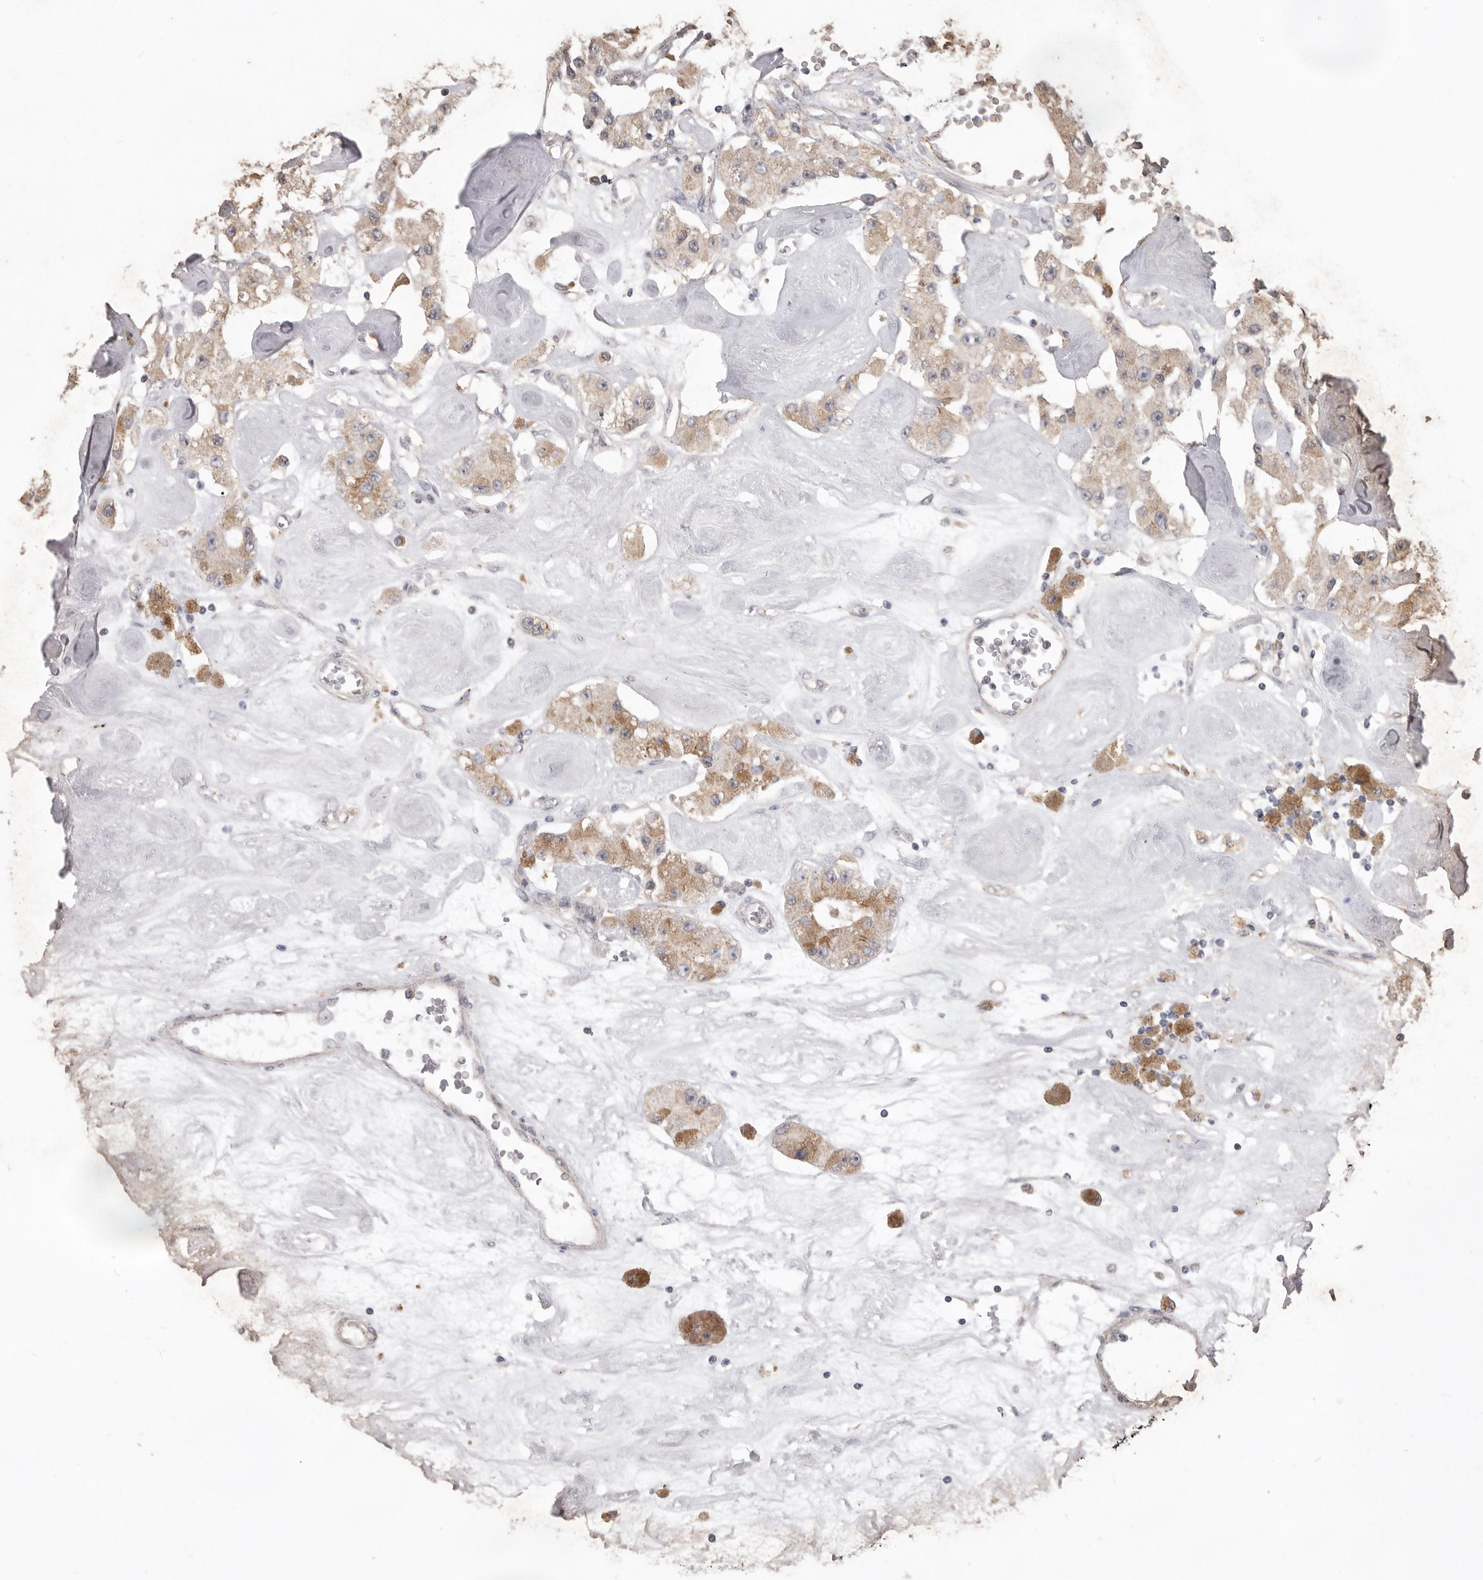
{"staining": {"intensity": "moderate", "quantity": ">75%", "location": "cytoplasmic/membranous"}, "tissue": "carcinoid", "cell_type": "Tumor cells", "image_type": "cancer", "snomed": [{"axis": "morphology", "description": "Carcinoid, malignant, NOS"}, {"axis": "topography", "description": "Pancreas"}], "caption": "An immunohistochemistry (IHC) histopathology image of neoplastic tissue is shown. Protein staining in brown shows moderate cytoplasmic/membranous positivity in malignant carcinoid within tumor cells. (DAB (3,3'-diaminobenzidine) IHC, brown staining for protein, blue staining for nuclei).", "gene": "TLR3", "patient": {"sex": "male", "age": 41}}